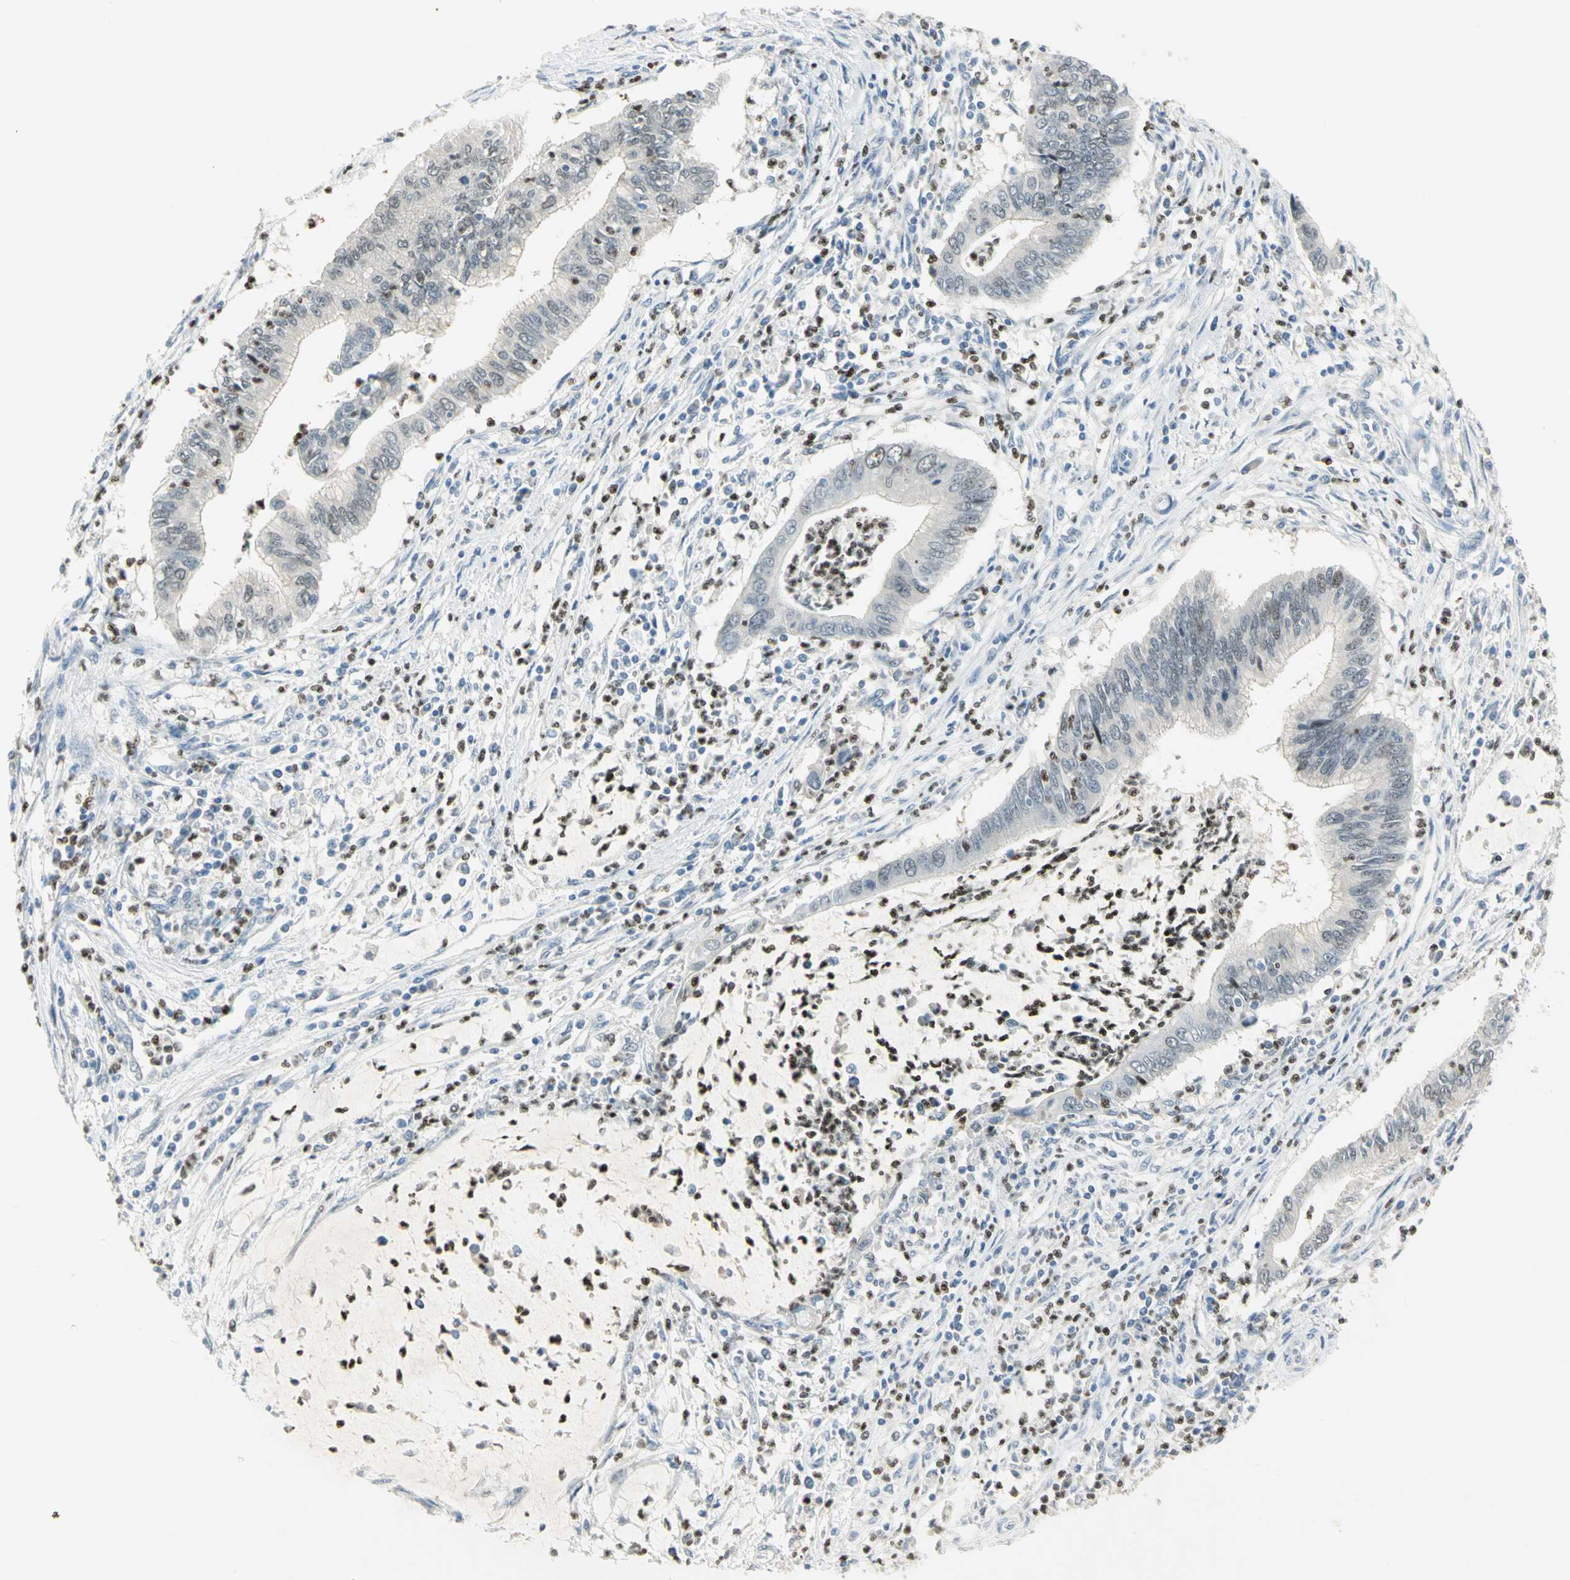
{"staining": {"intensity": "moderate", "quantity": "<25%", "location": "nuclear"}, "tissue": "cervical cancer", "cell_type": "Tumor cells", "image_type": "cancer", "snomed": [{"axis": "morphology", "description": "Adenocarcinoma, NOS"}, {"axis": "topography", "description": "Cervix"}], "caption": "A low amount of moderate nuclear positivity is appreciated in about <25% of tumor cells in adenocarcinoma (cervical) tissue.", "gene": "BCL6", "patient": {"sex": "female", "age": 36}}